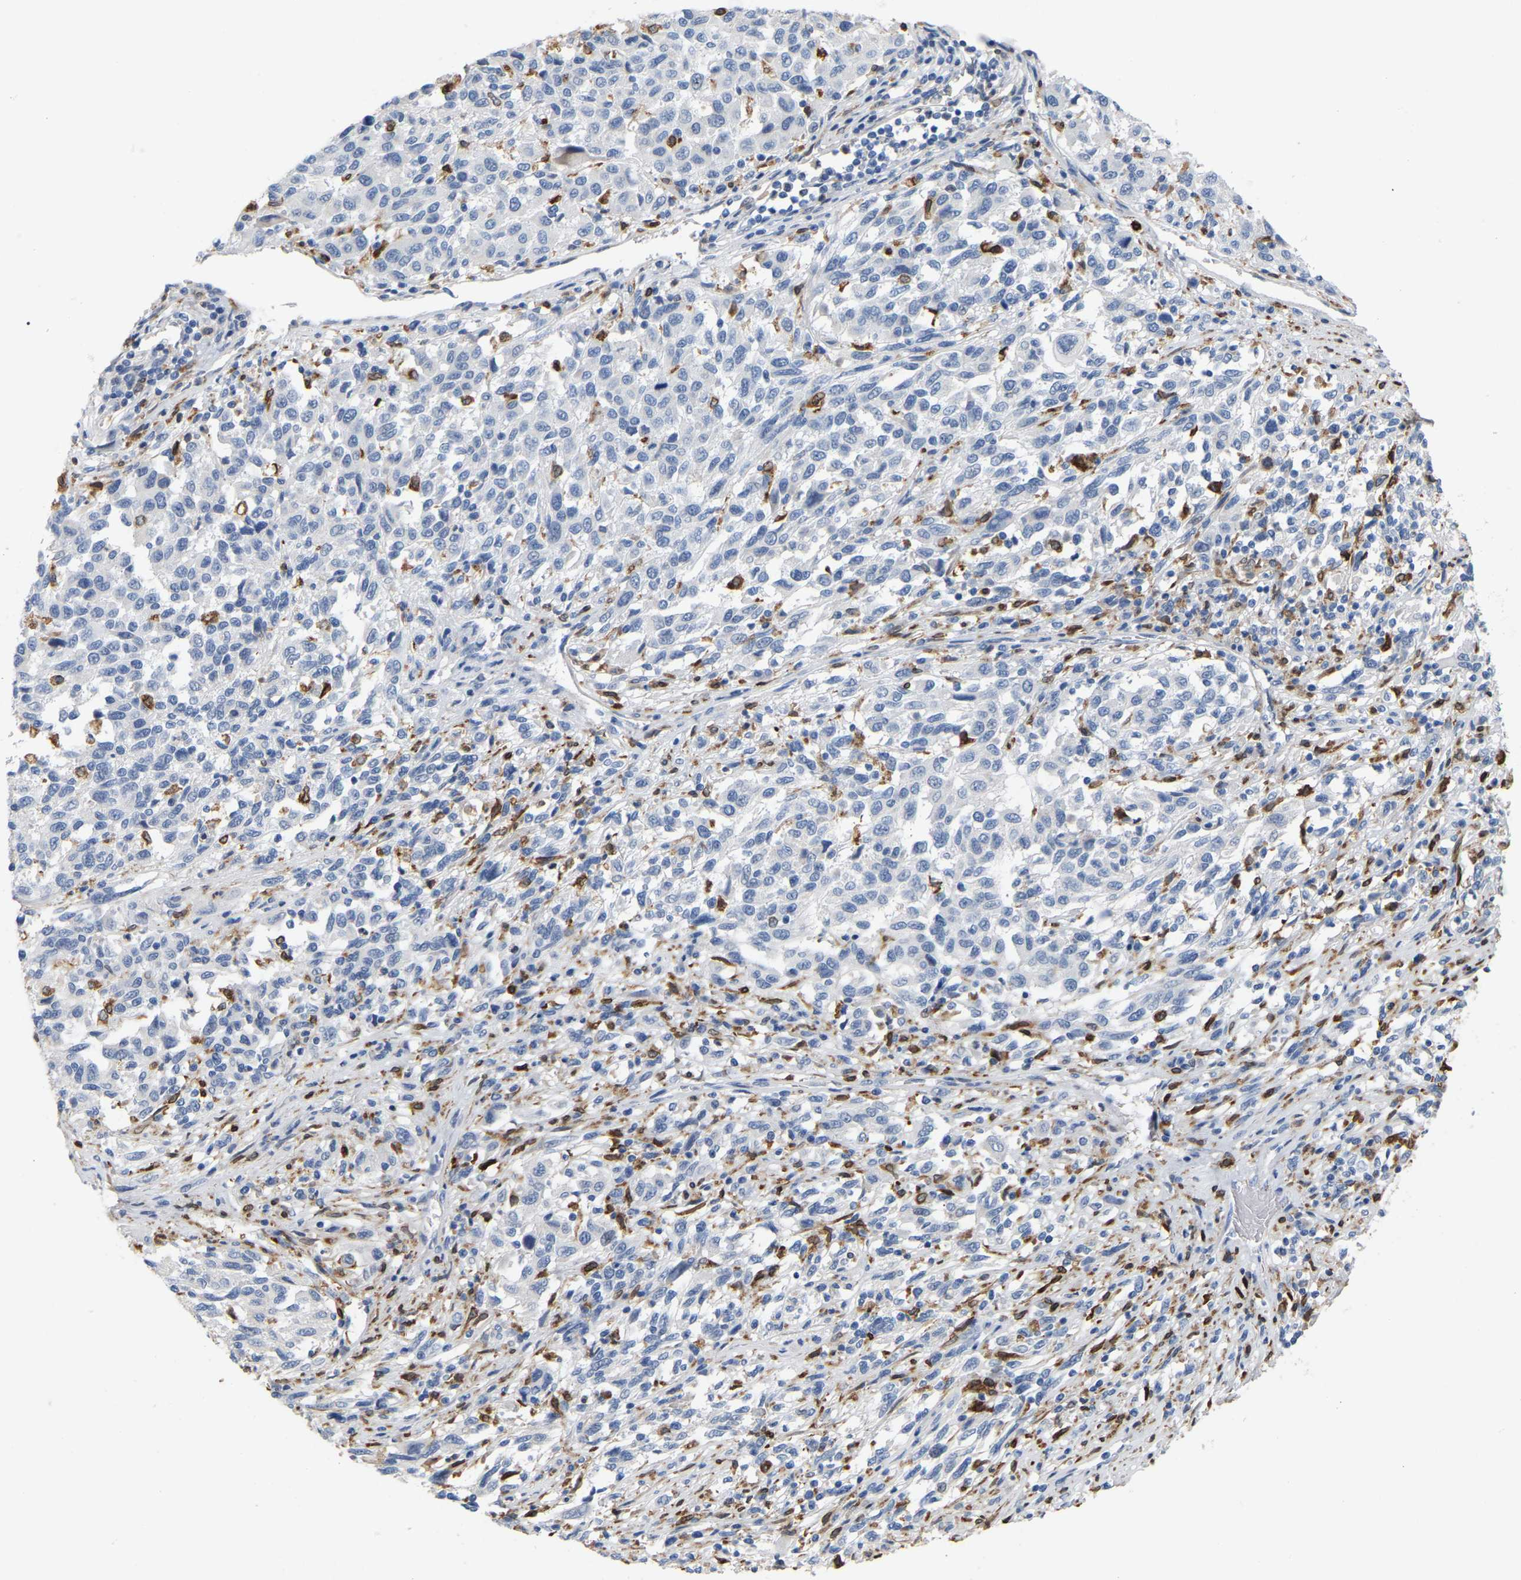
{"staining": {"intensity": "negative", "quantity": "none", "location": "none"}, "tissue": "melanoma", "cell_type": "Tumor cells", "image_type": "cancer", "snomed": [{"axis": "morphology", "description": "Malignant melanoma, Metastatic site"}, {"axis": "topography", "description": "Lymph node"}], "caption": "IHC micrograph of neoplastic tissue: human malignant melanoma (metastatic site) stained with DAB exhibits no significant protein expression in tumor cells.", "gene": "PTGS1", "patient": {"sex": "male", "age": 61}}